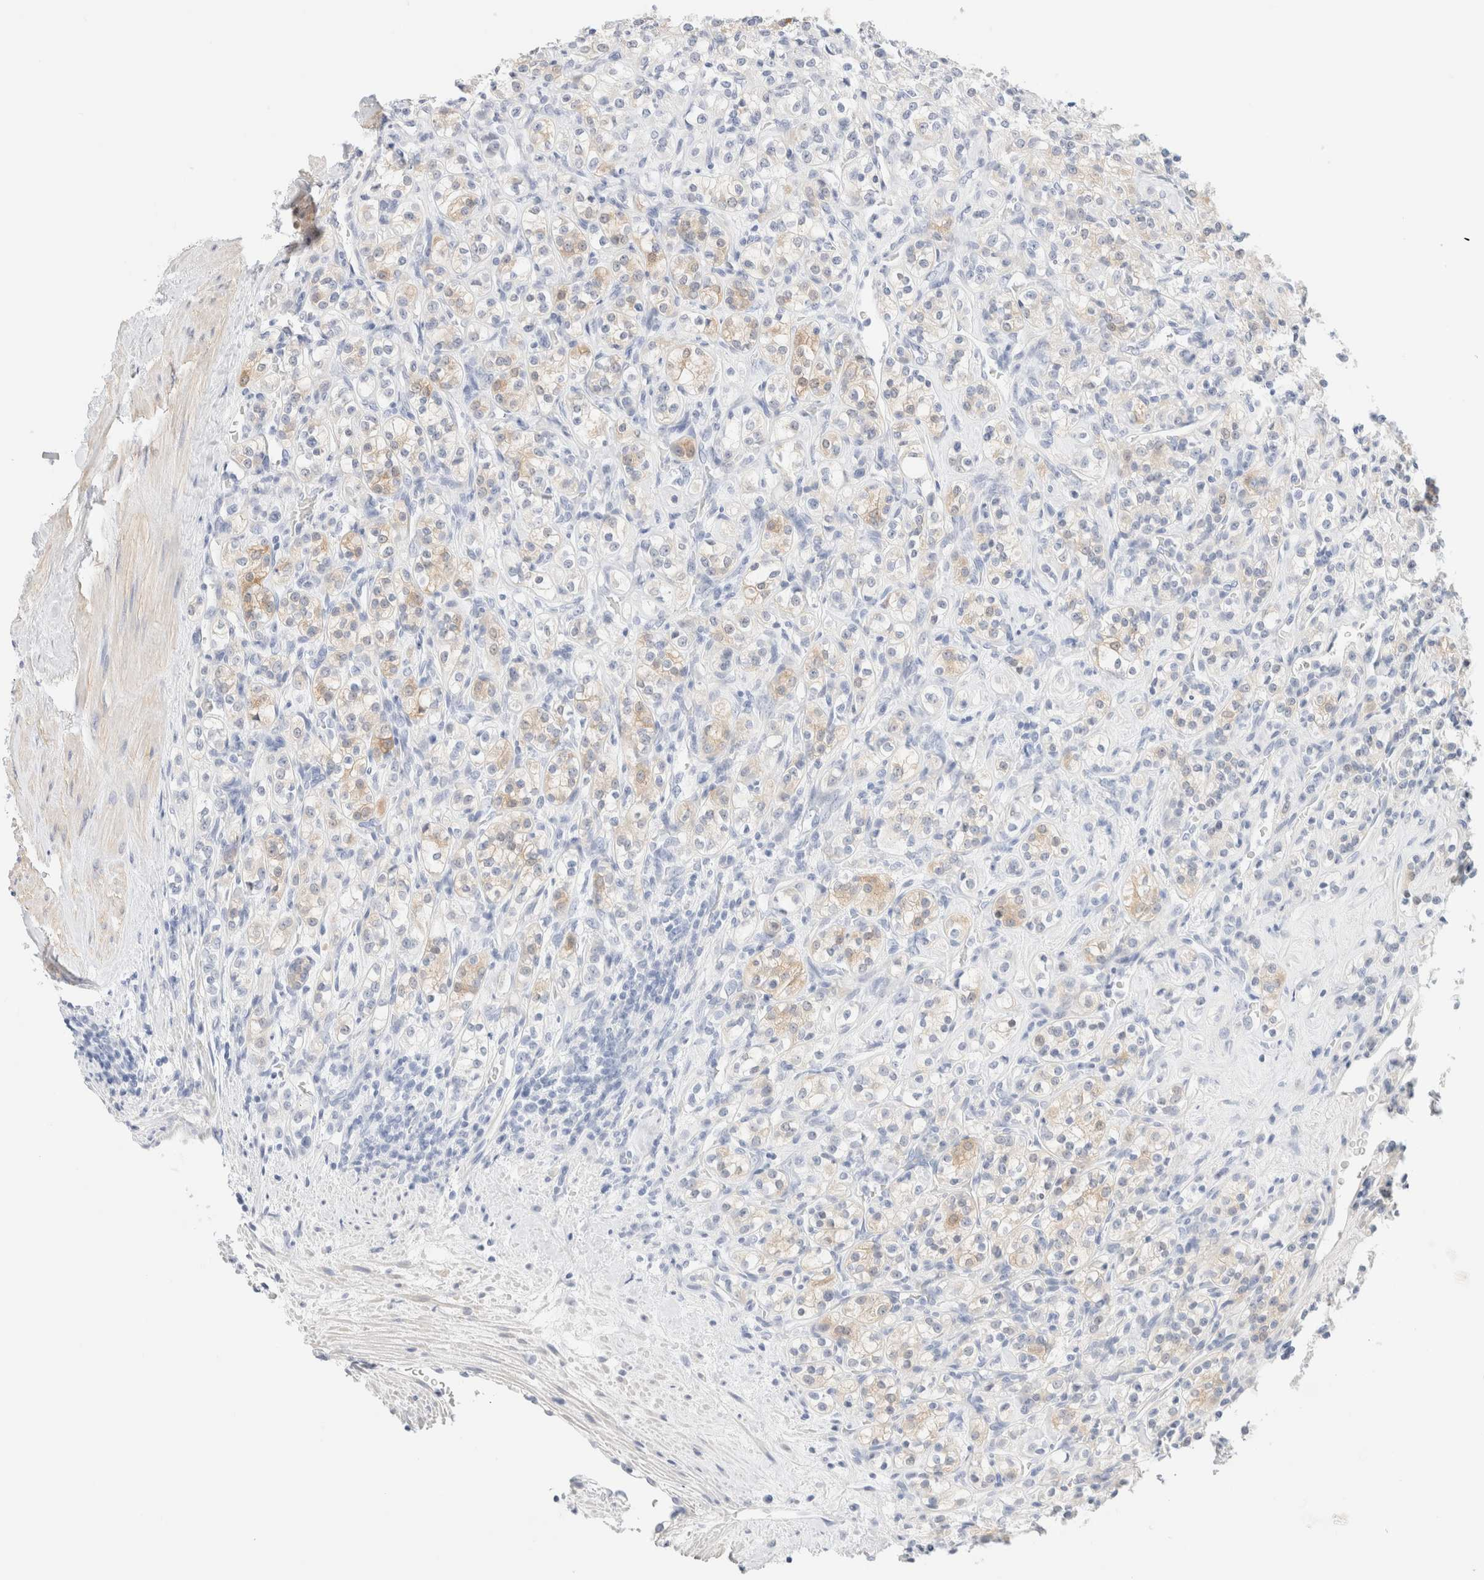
{"staining": {"intensity": "moderate", "quantity": "25%-75%", "location": "cytoplasmic/membranous"}, "tissue": "renal cancer", "cell_type": "Tumor cells", "image_type": "cancer", "snomed": [{"axis": "morphology", "description": "Adenocarcinoma, NOS"}, {"axis": "topography", "description": "Kidney"}], "caption": "Human renal cancer (adenocarcinoma) stained for a protein (brown) exhibits moderate cytoplasmic/membranous positive staining in about 25%-75% of tumor cells.", "gene": "DPYS", "patient": {"sex": "male", "age": 77}}